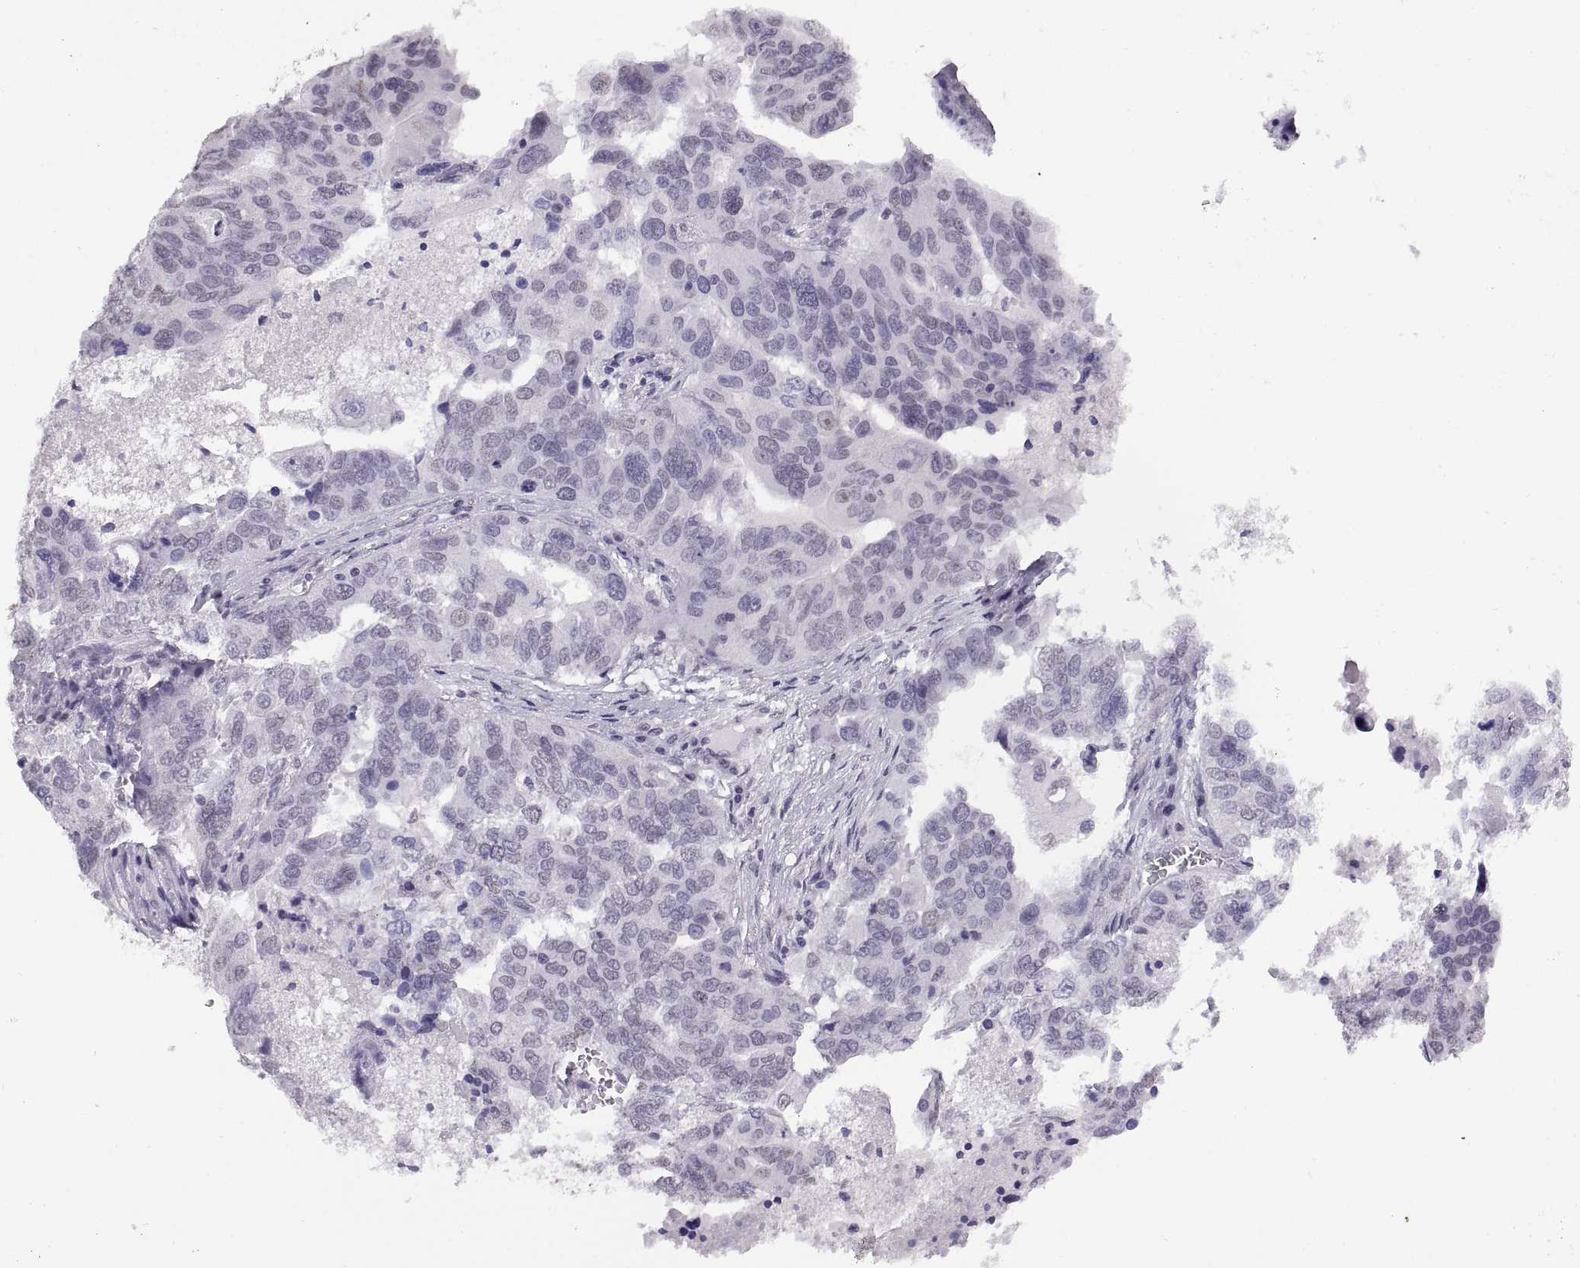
{"staining": {"intensity": "negative", "quantity": "none", "location": "none"}, "tissue": "ovarian cancer", "cell_type": "Tumor cells", "image_type": "cancer", "snomed": [{"axis": "morphology", "description": "Carcinoma, endometroid"}, {"axis": "topography", "description": "Soft tissue"}, {"axis": "topography", "description": "Ovary"}], "caption": "Tumor cells show no significant protein positivity in ovarian endometroid carcinoma.", "gene": "CARTPT", "patient": {"sex": "female", "age": 52}}